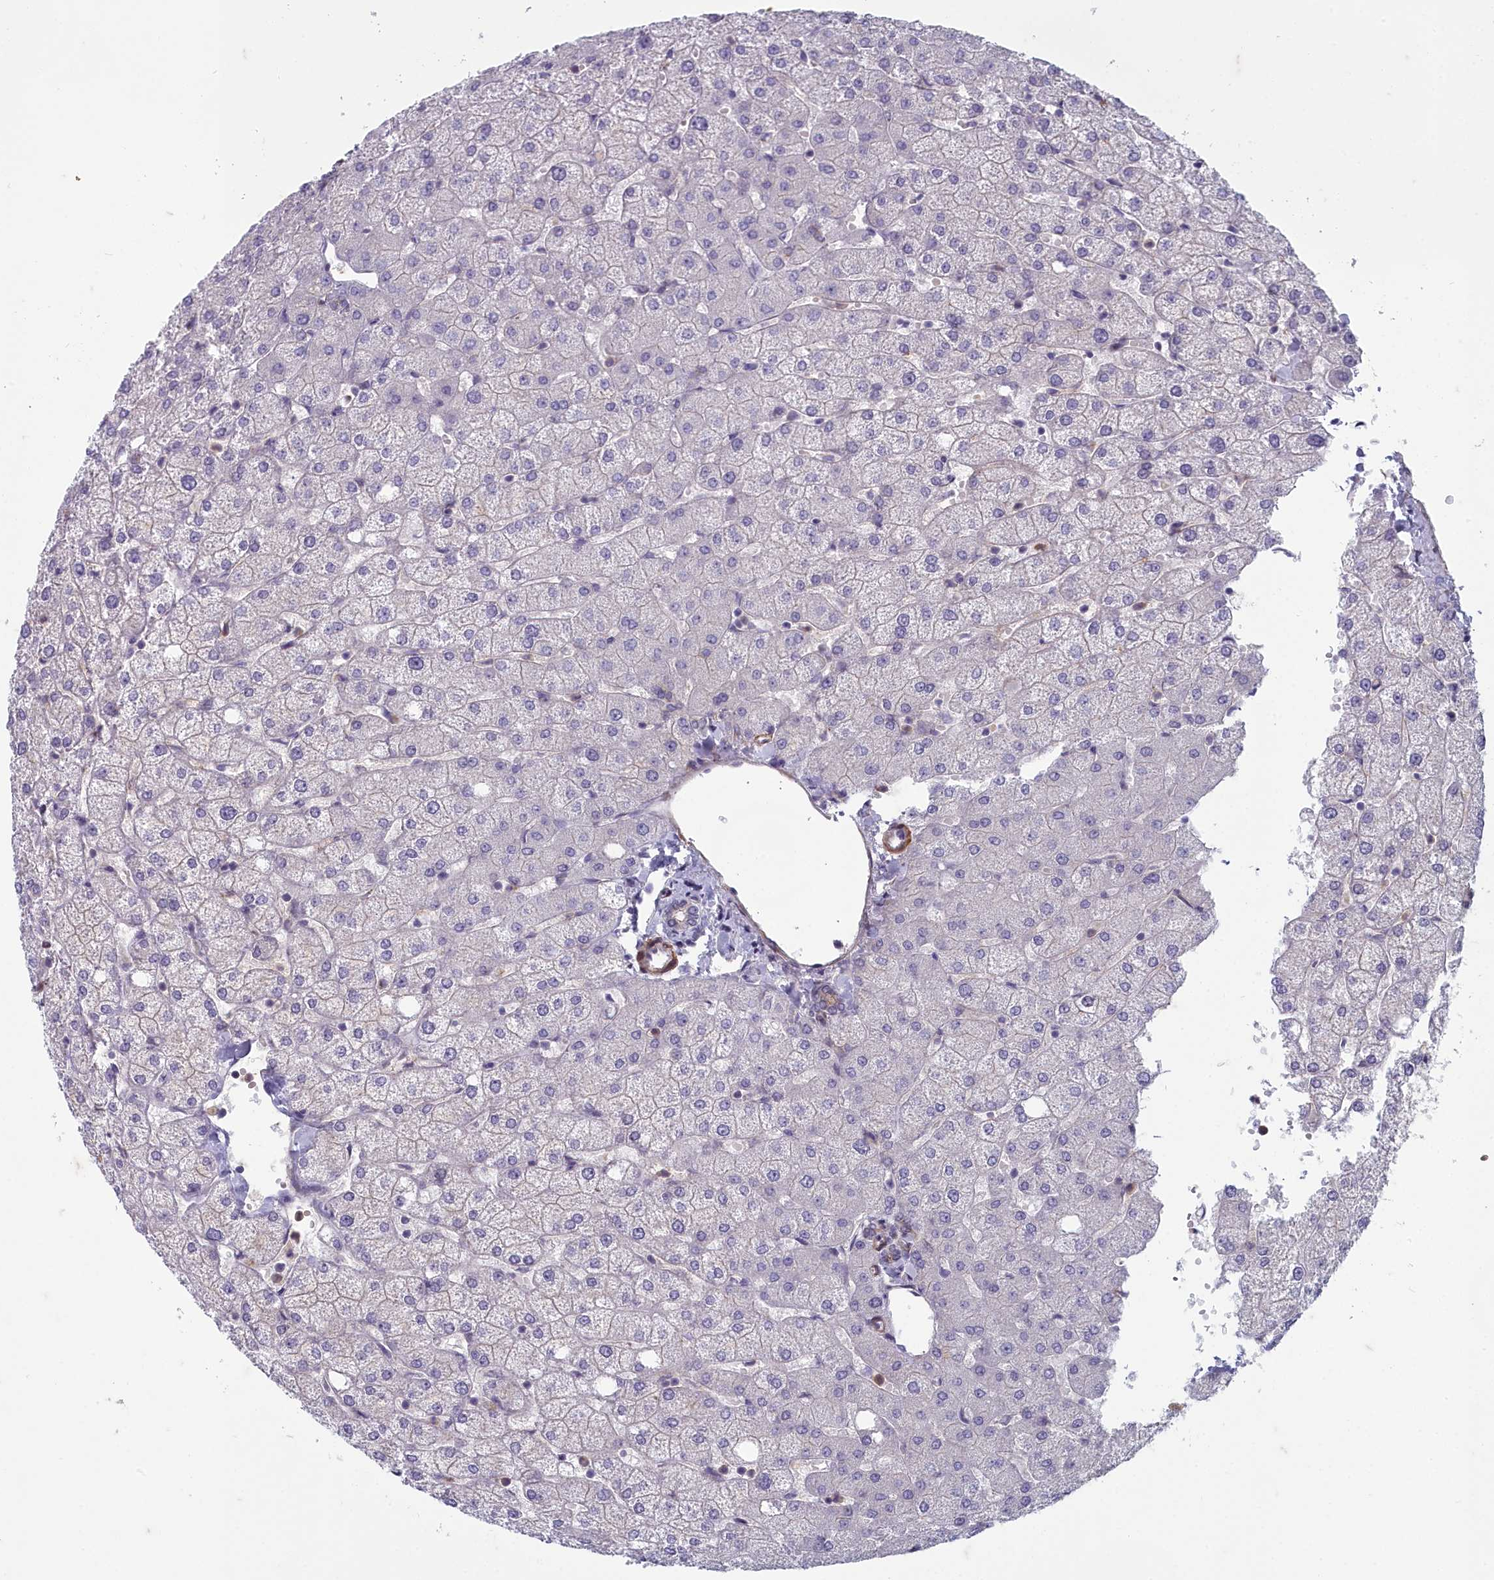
{"staining": {"intensity": "negative", "quantity": "none", "location": "none"}, "tissue": "liver", "cell_type": "Cholangiocytes", "image_type": "normal", "snomed": [{"axis": "morphology", "description": "Normal tissue, NOS"}, {"axis": "topography", "description": "Liver"}], "caption": "This is a photomicrograph of immunohistochemistry (IHC) staining of unremarkable liver, which shows no expression in cholangiocytes.", "gene": "ZNF626", "patient": {"sex": "female", "age": 54}}